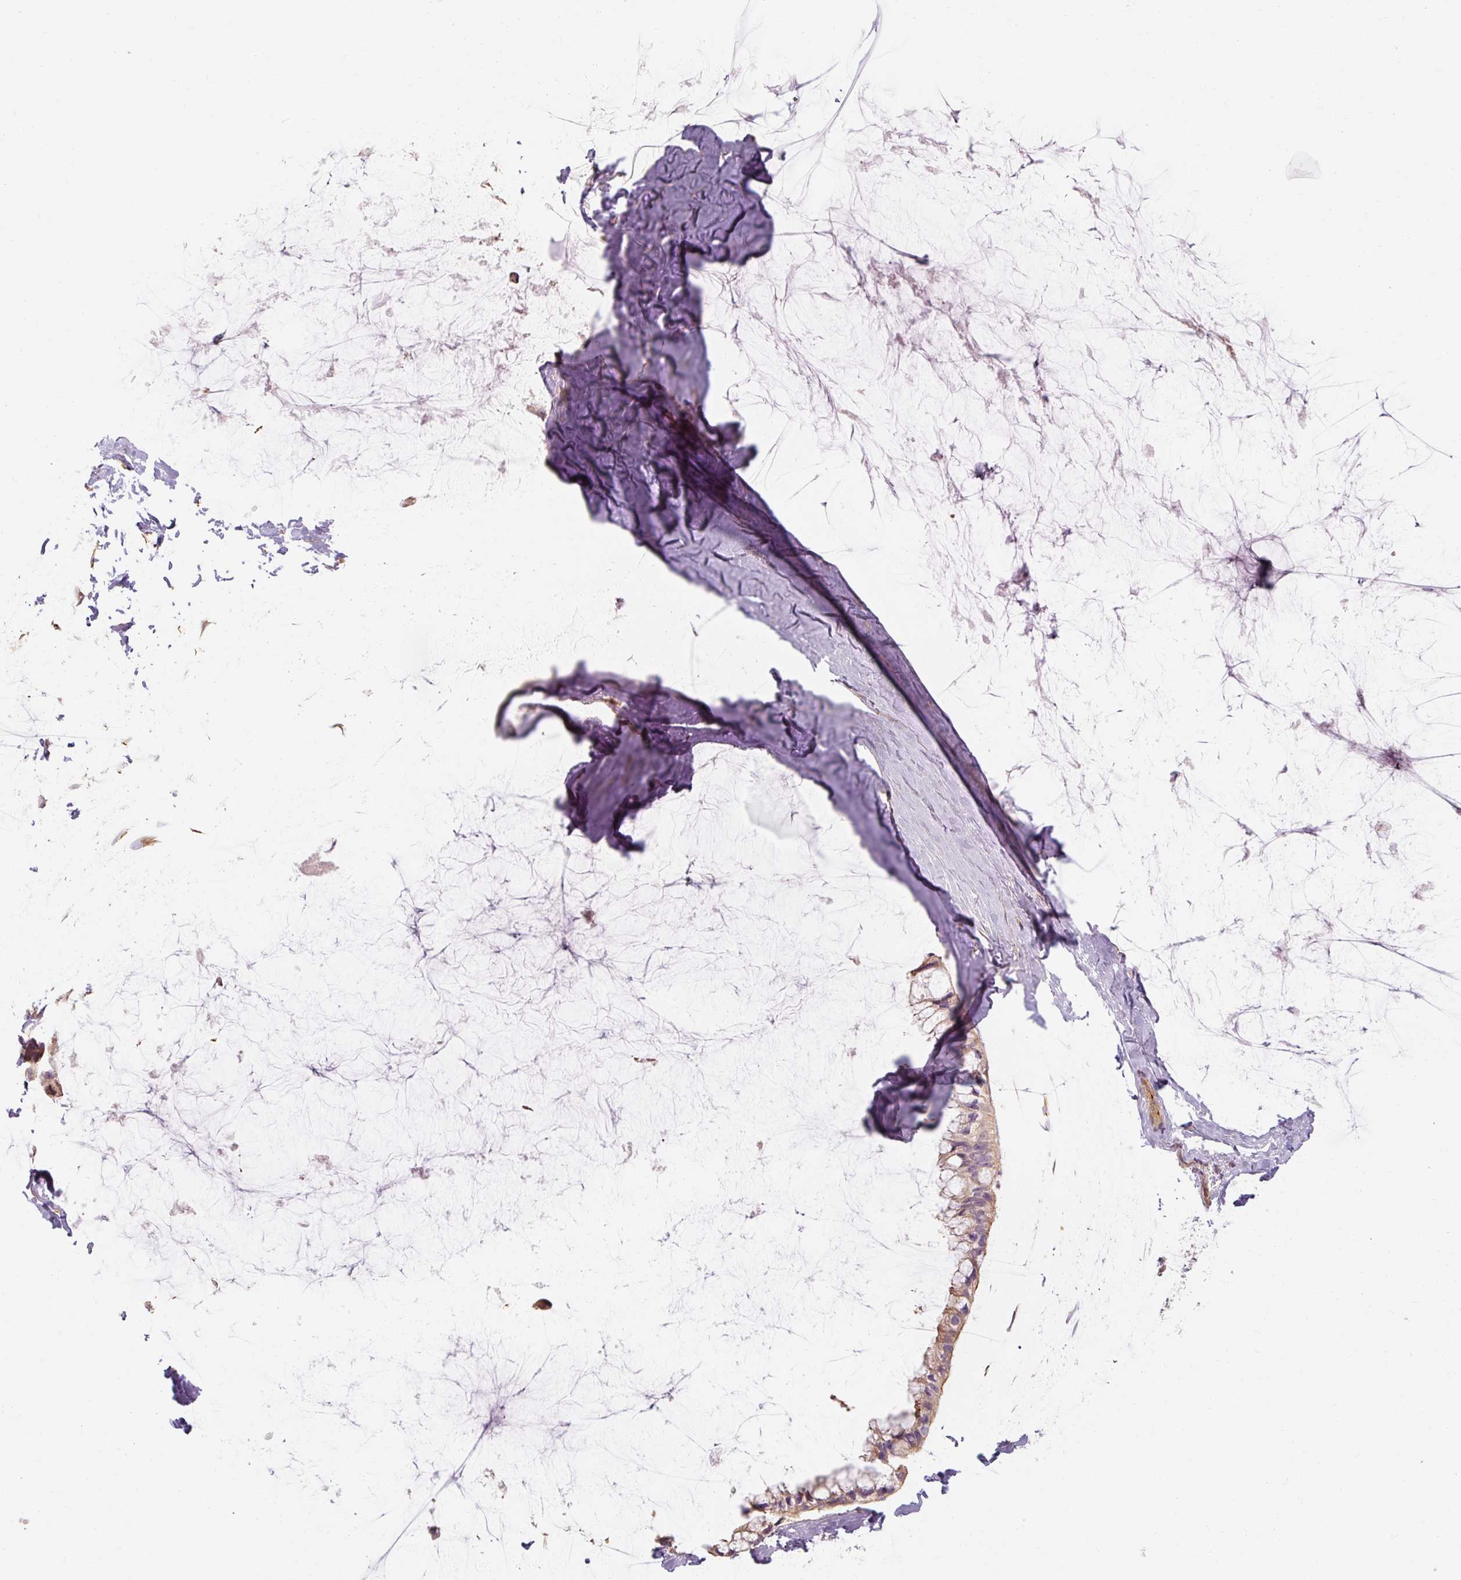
{"staining": {"intensity": "moderate", "quantity": ">75%", "location": "cytoplasmic/membranous"}, "tissue": "ovarian cancer", "cell_type": "Tumor cells", "image_type": "cancer", "snomed": [{"axis": "morphology", "description": "Cystadenocarcinoma, mucinous, NOS"}, {"axis": "topography", "description": "Ovary"}], "caption": "The photomicrograph reveals staining of ovarian cancer, revealing moderate cytoplasmic/membranous protein positivity (brown color) within tumor cells.", "gene": "RB1CC1", "patient": {"sex": "female", "age": 39}}